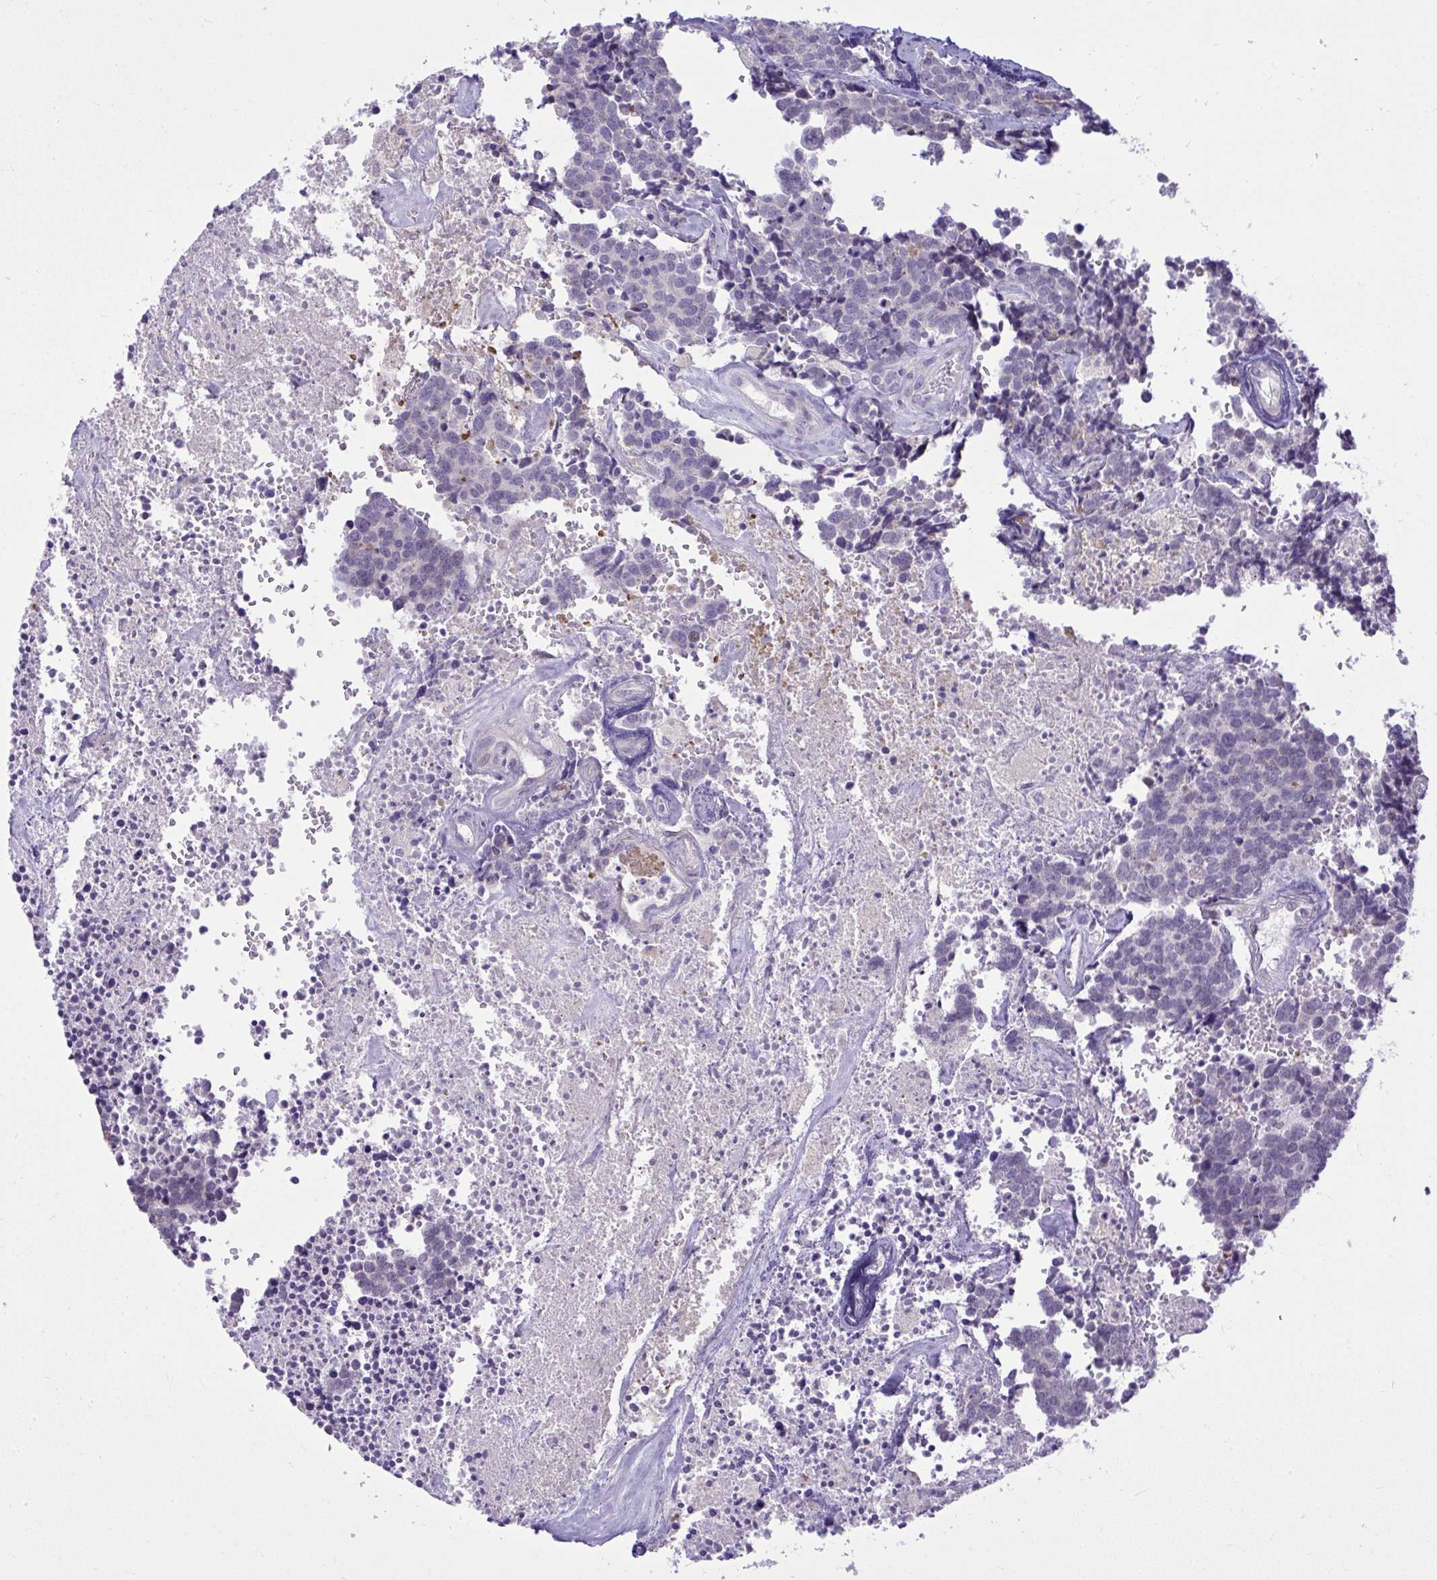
{"staining": {"intensity": "negative", "quantity": "none", "location": "none"}, "tissue": "carcinoid", "cell_type": "Tumor cells", "image_type": "cancer", "snomed": [{"axis": "morphology", "description": "Carcinoid, malignant, NOS"}, {"axis": "topography", "description": "Skin"}], "caption": "This photomicrograph is of malignant carcinoid stained with immunohistochemistry (IHC) to label a protein in brown with the nuclei are counter-stained blue. There is no positivity in tumor cells. (DAB immunohistochemistry (IHC) visualized using brightfield microscopy, high magnification).", "gene": "SPAG1", "patient": {"sex": "female", "age": 79}}